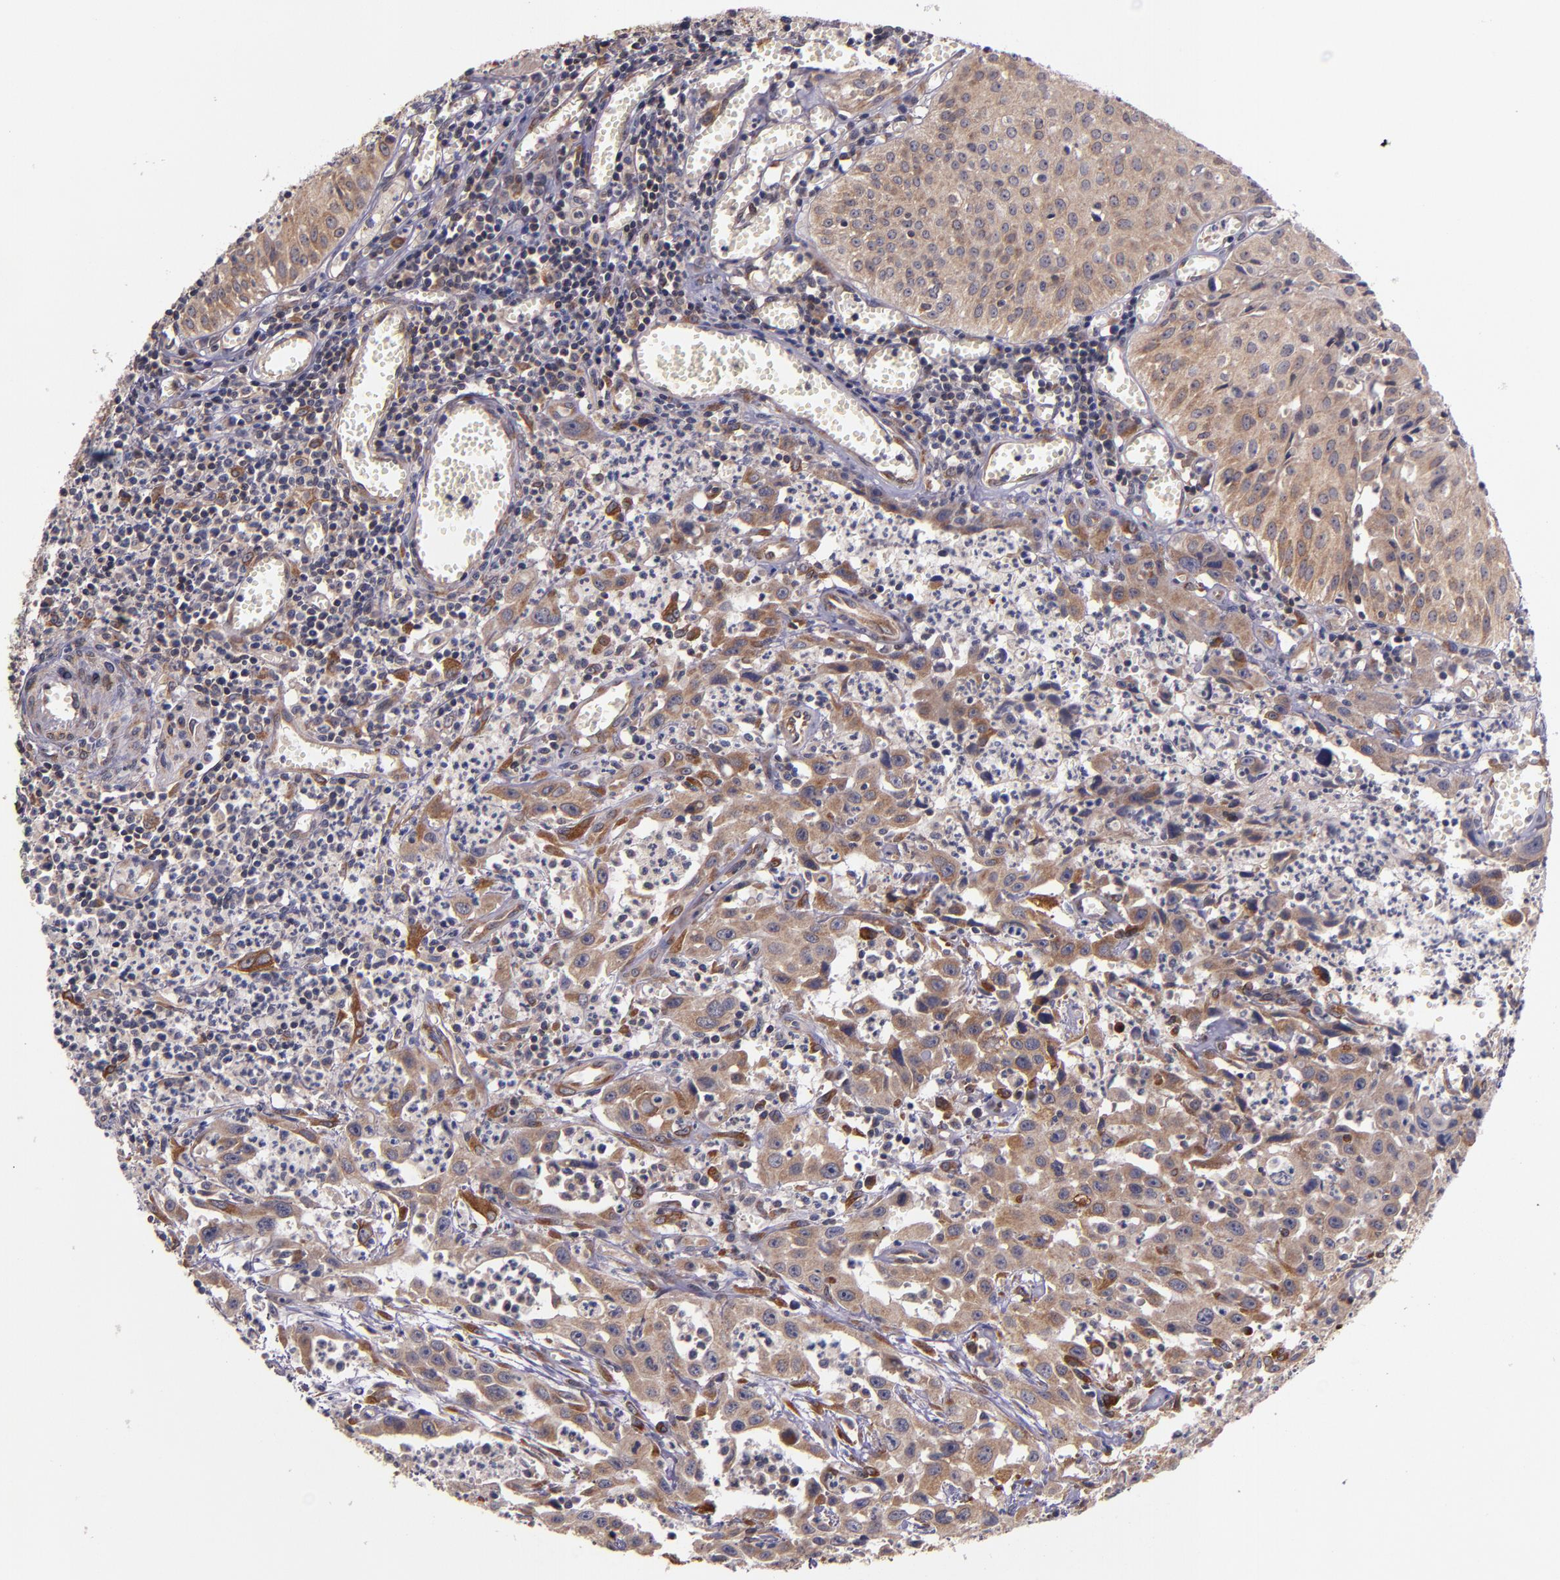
{"staining": {"intensity": "moderate", "quantity": ">75%", "location": "cytoplasmic/membranous"}, "tissue": "urothelial cancer", "cell_type": "Tumor cells", "image_type": "cancer", "snomed": [{"axis": "morphology", "description": "Urothelial carcinoma, High grade"}, {"axis": "topography", "description": "Urinary bladder"}], "caption": "A high-resolution photomicrograph shows immunohistochemistry staining of high-grade urothelial carcinoma, which displays moderate cytoplasmic/membranous expression in about >75% of tumor cells.", "gene": "PRAF2", "patient": {"sex": "male", "age": 66}}